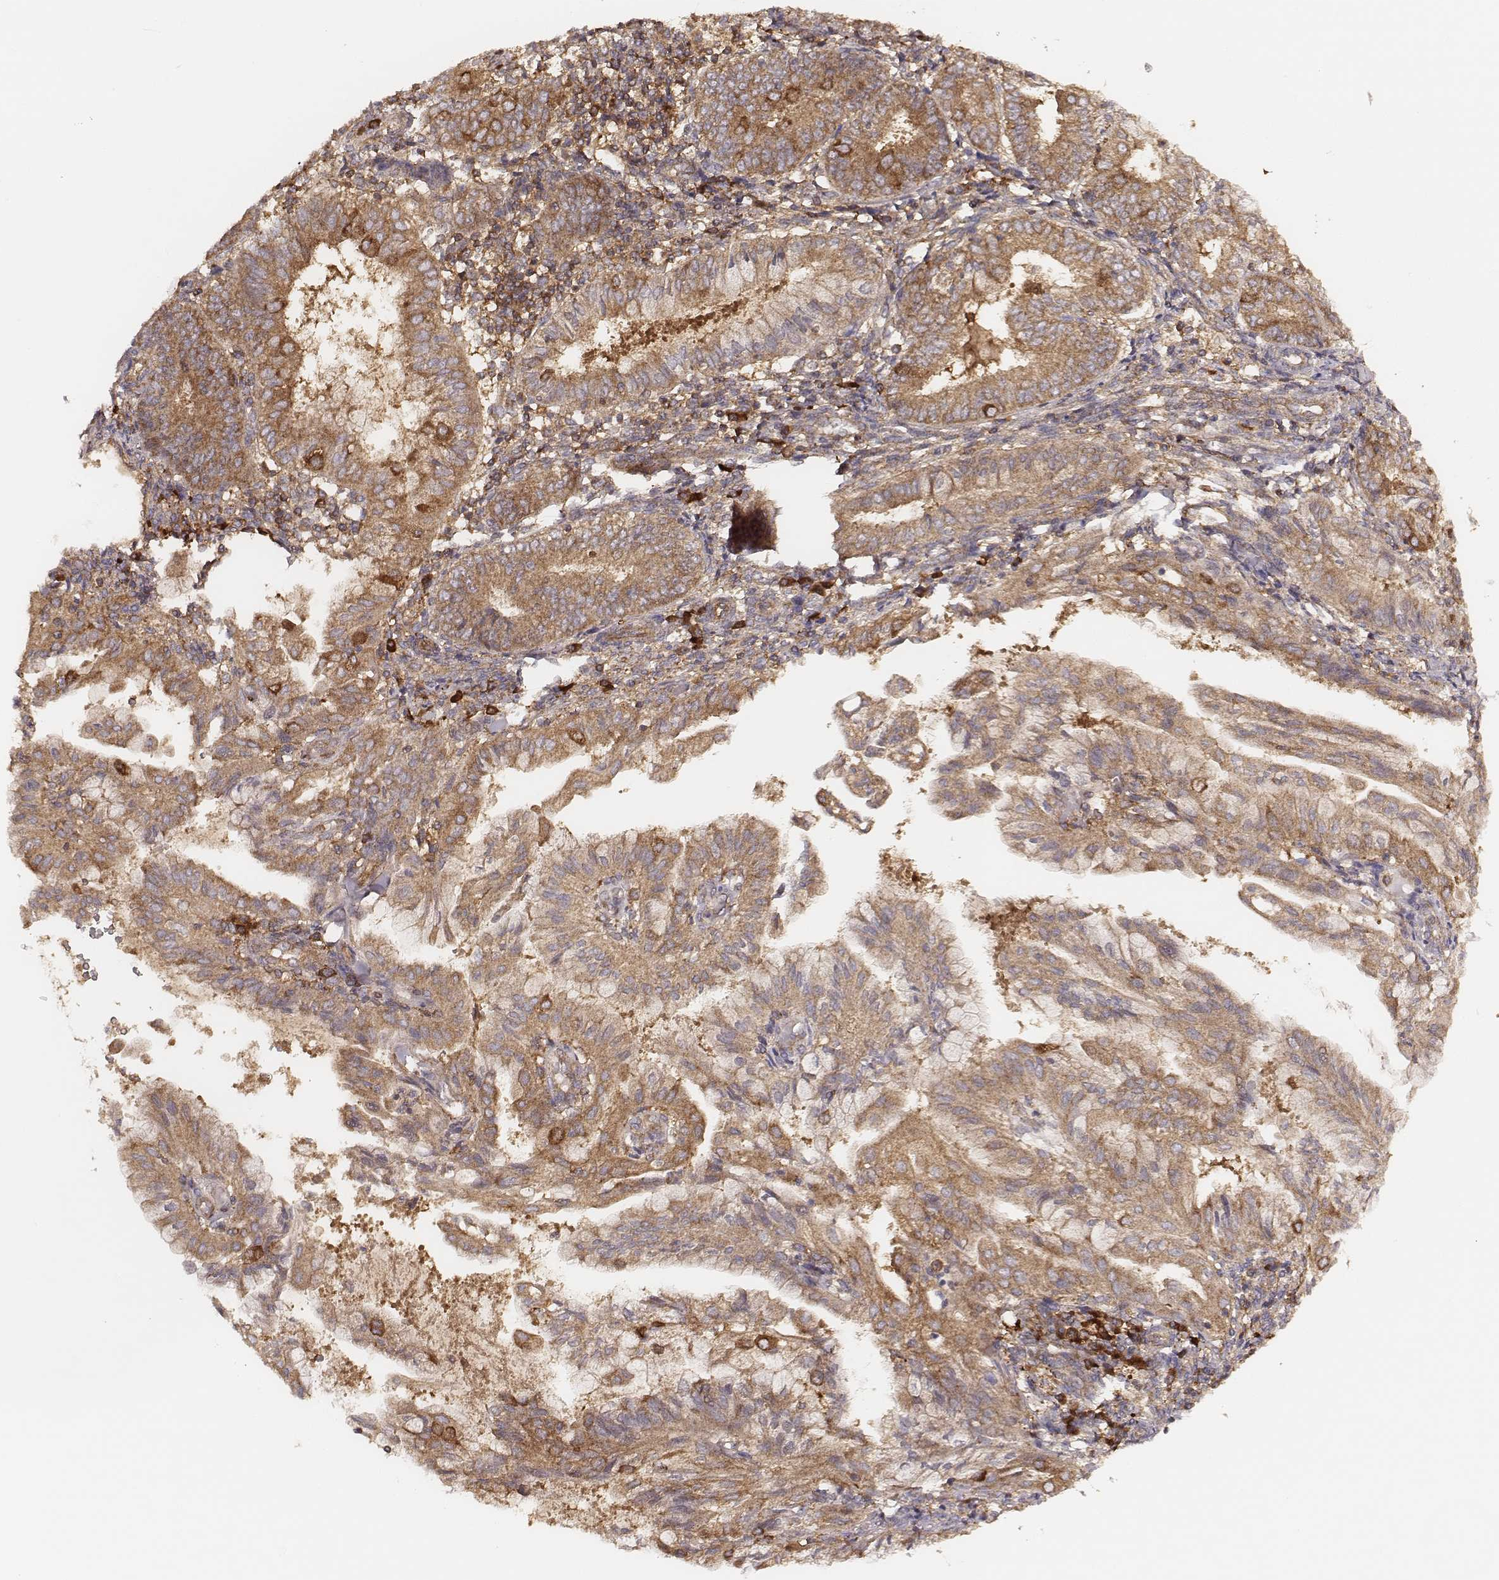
{"staining": {"intensity": "strong", "quantity": "<25%", "location": "cytoplasmic/membranous"}, "tissue": "endometrial cancer", "cell_type": "Tumor cells", "image_type": "cancer", "snomed": [{"axis": "morphology", "description": "Adenocarcinoma, NOS"}, {"axis": "topography", "description": "Endometrium"}], "caption": "Protein analysis of endometrial adenocarcinoma tissue demonstrates strong cytoplasmic/membranous expression in about <25% of tumor cells.", "gene": "CARS1", "patient": {"sex": "female", "age": 68}}